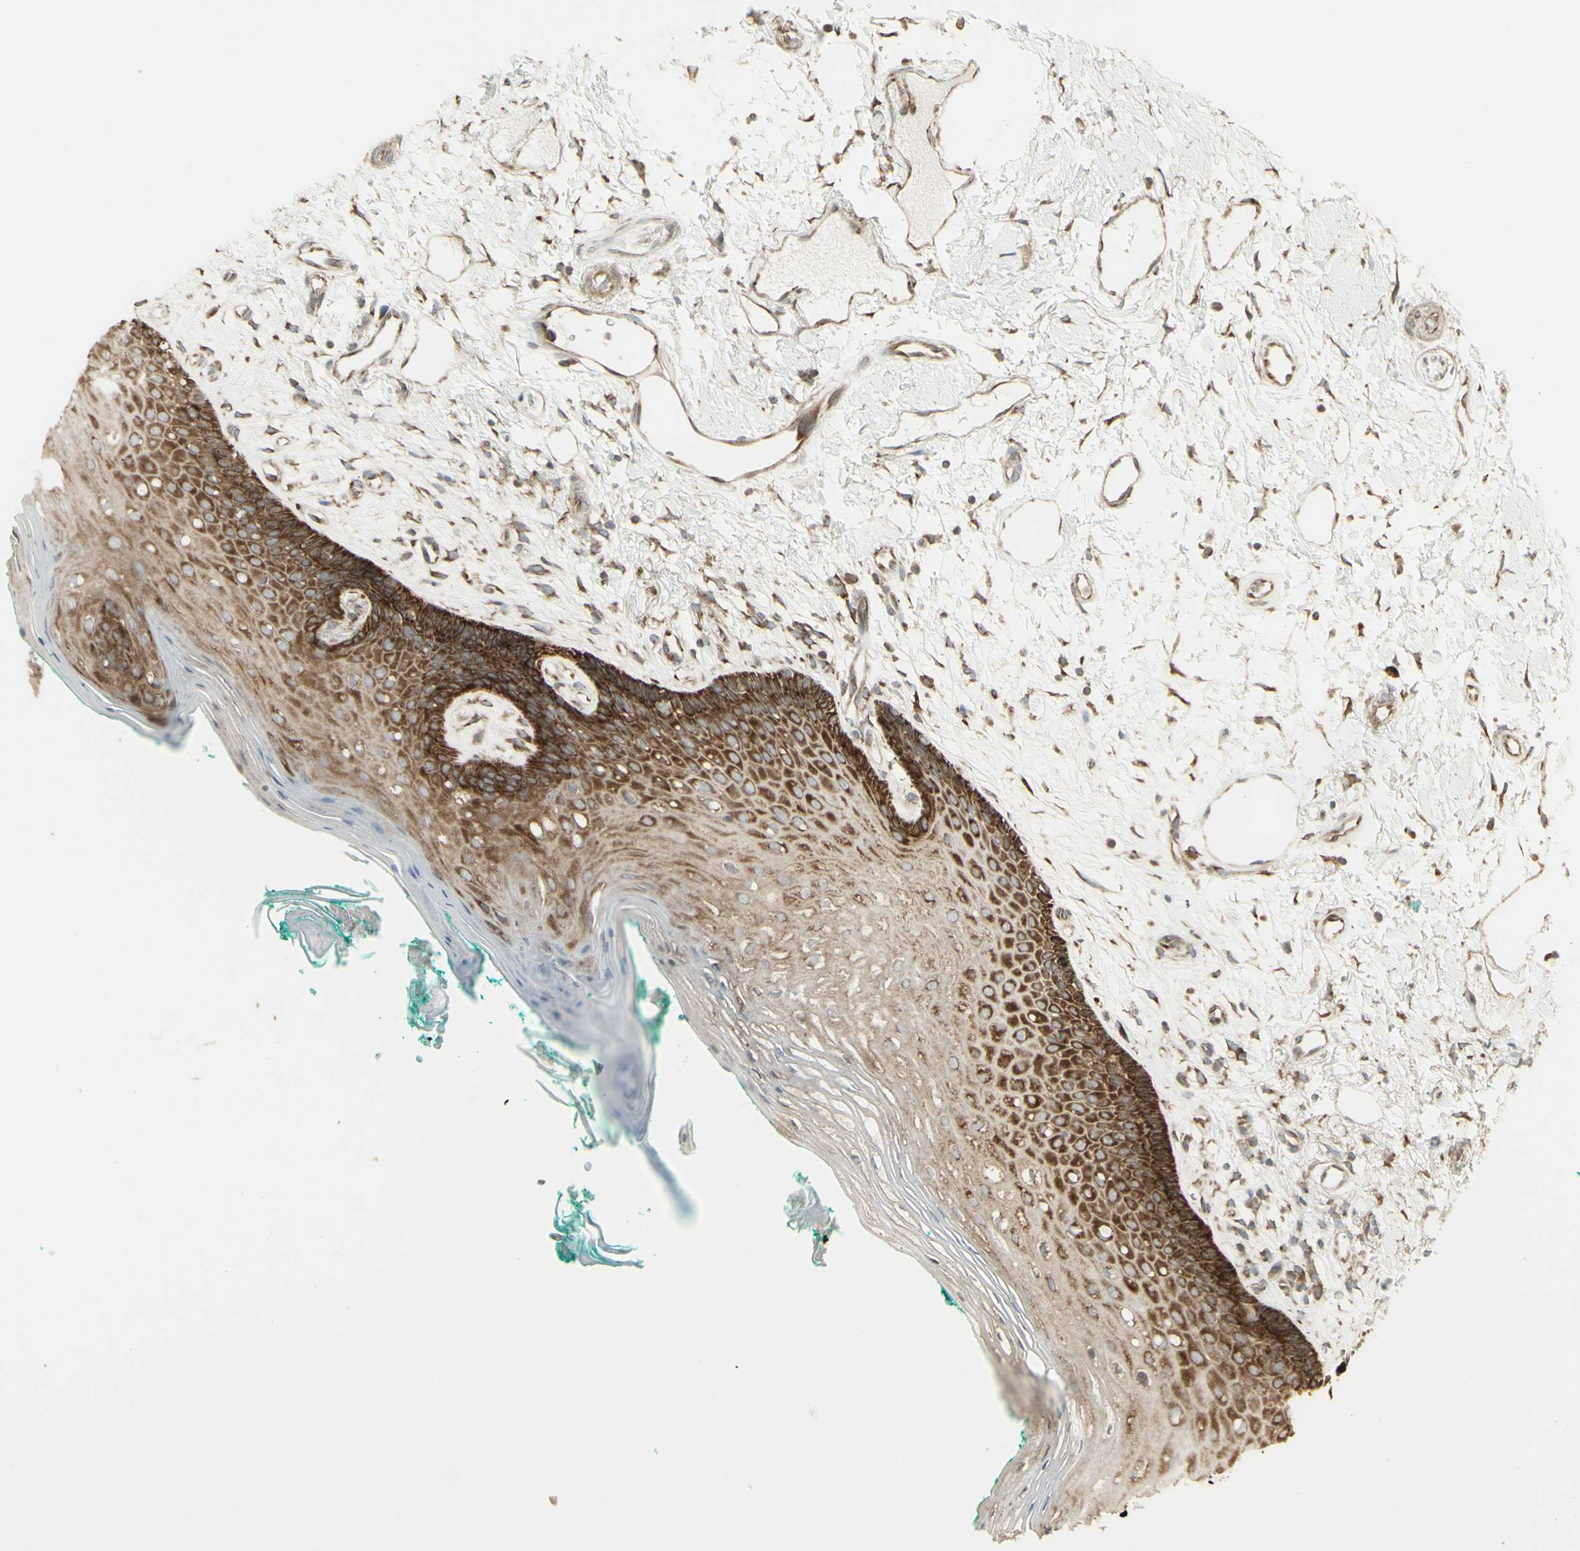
{"staining": {"intensity": "moderate", "quantity": ">75%", "location": "cytoplasmic/membranous"}, "tissue": "oral mucosa", "cell_type": "Squamous epithelial cells", "image_type": "normal", "snomed": [{"axis": "morphology", "description": "Normal tissue, NOS"}, {"axis": "topography", "description": "Skeletal muscle"}, {"axis": "topography", "description": "Oral tissue"}, {"axis": "topography", "description": "Peripheral nerve tissue"}], "caption": "This image demonstrates immunohistochemistry (IHC) staining of normal human oral mucosa, with medium moderate cytoplasmic/membranous staining in approximately >75% of squamous epithelial cells.", "gene": "FKBP3", "patient": {"sex": "female", "age": 84}}